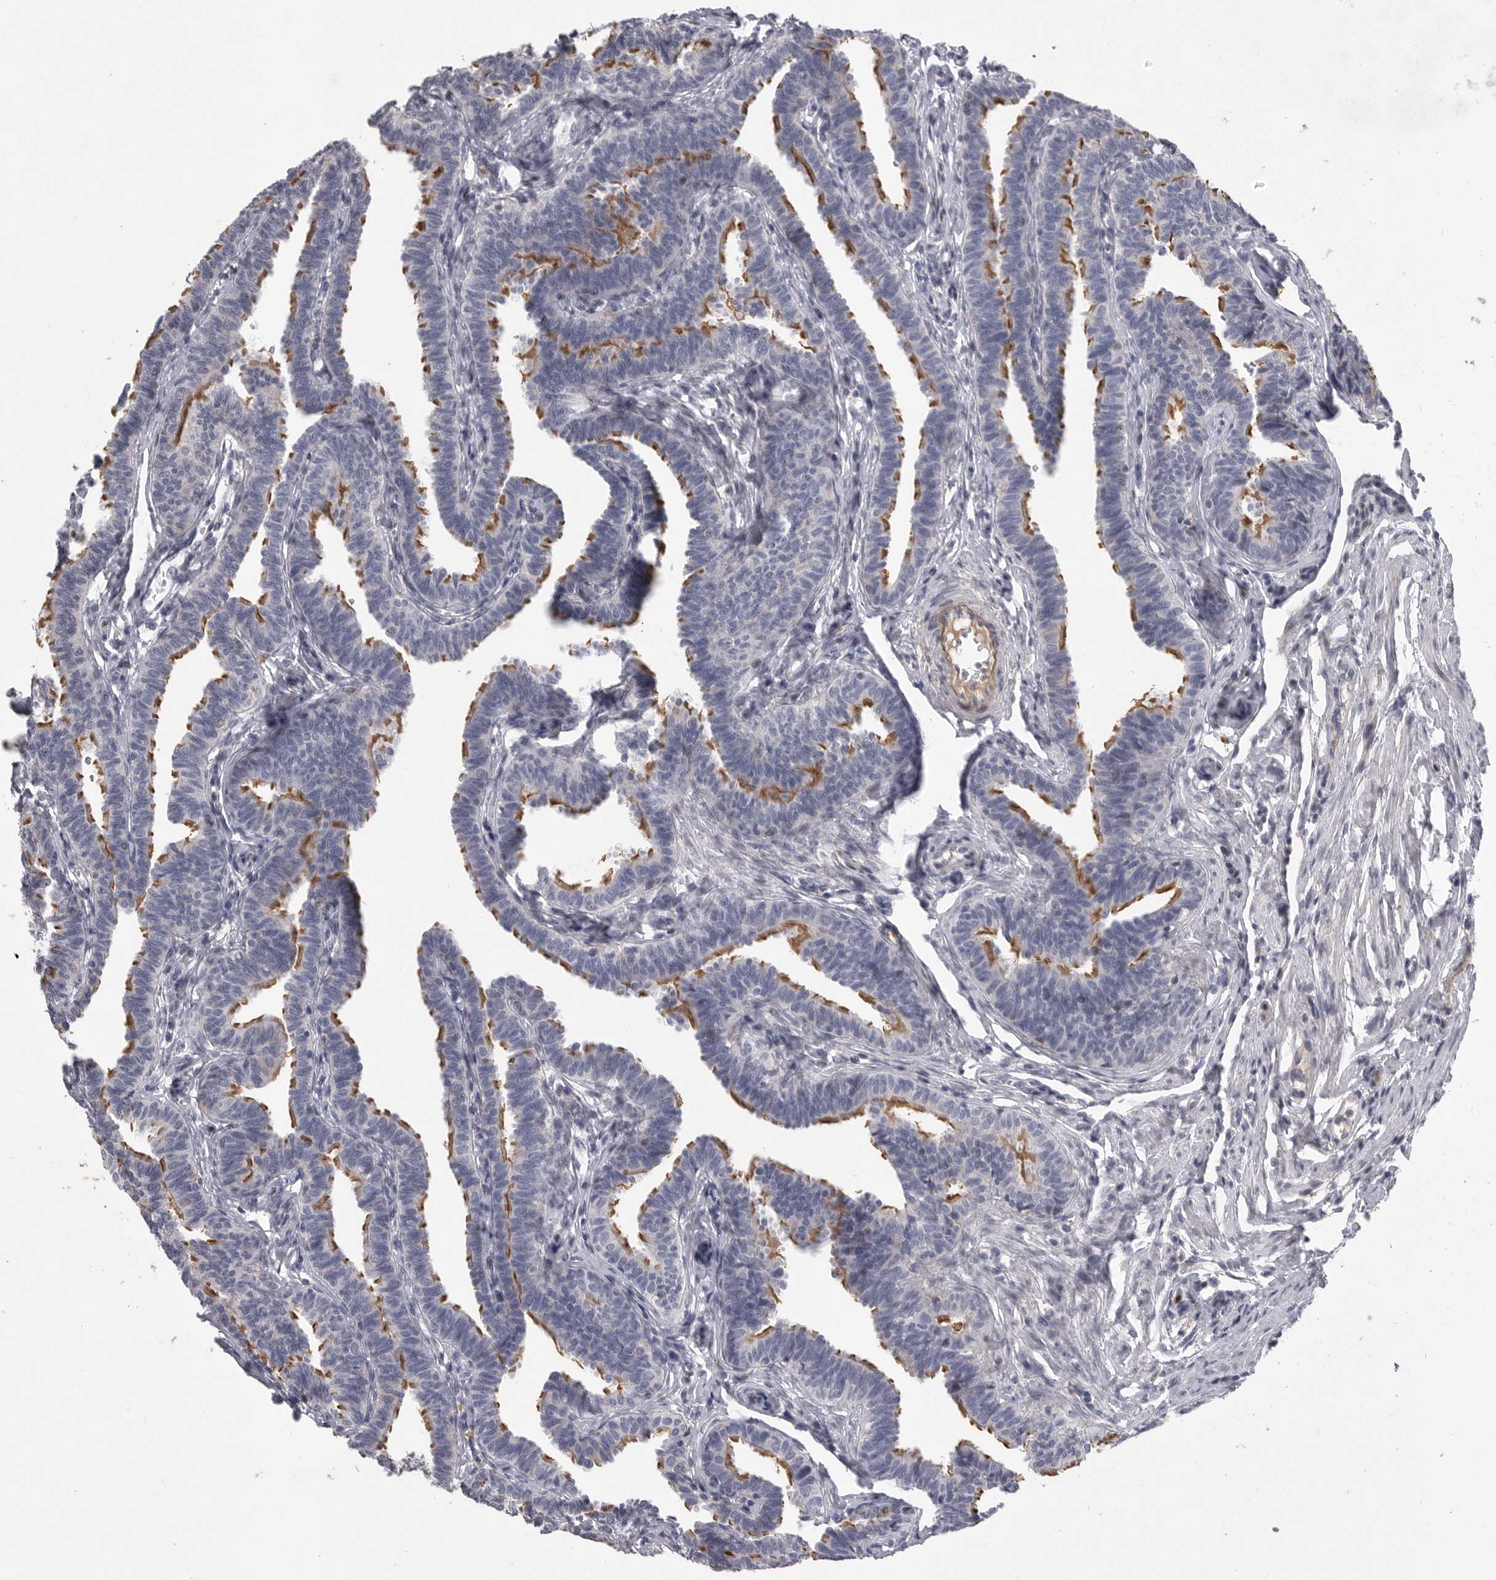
{"staining": {"intensity": "moderate", "quantity": "25%-75%", "location": "cytoplasmic/membranous"}, "tissue": "fallopian tube", "cell_type": "Glandular cells", "image_type": "normal", "snomed": [{"axis": "morphology", "description": "Normal tissue, NOS"}, {"axis": "topography", "description": "Fallopian tube"}, {"axis": "topography", "description": "Ovary"}], "caption": "Immunohistochemical staining of benign human fallopian tube demonstrates moderate cytoplasmic/membranous protein expression in approximately 25%-75% of glandular cells. Using DAB (3,3'-diaminobenzidine) (brown) and hematoxylin (blue) stains, captured at high magnification using brightfield microscopy.", "gene": "CRP", "patient": {"sex": "female", "age": 23}}